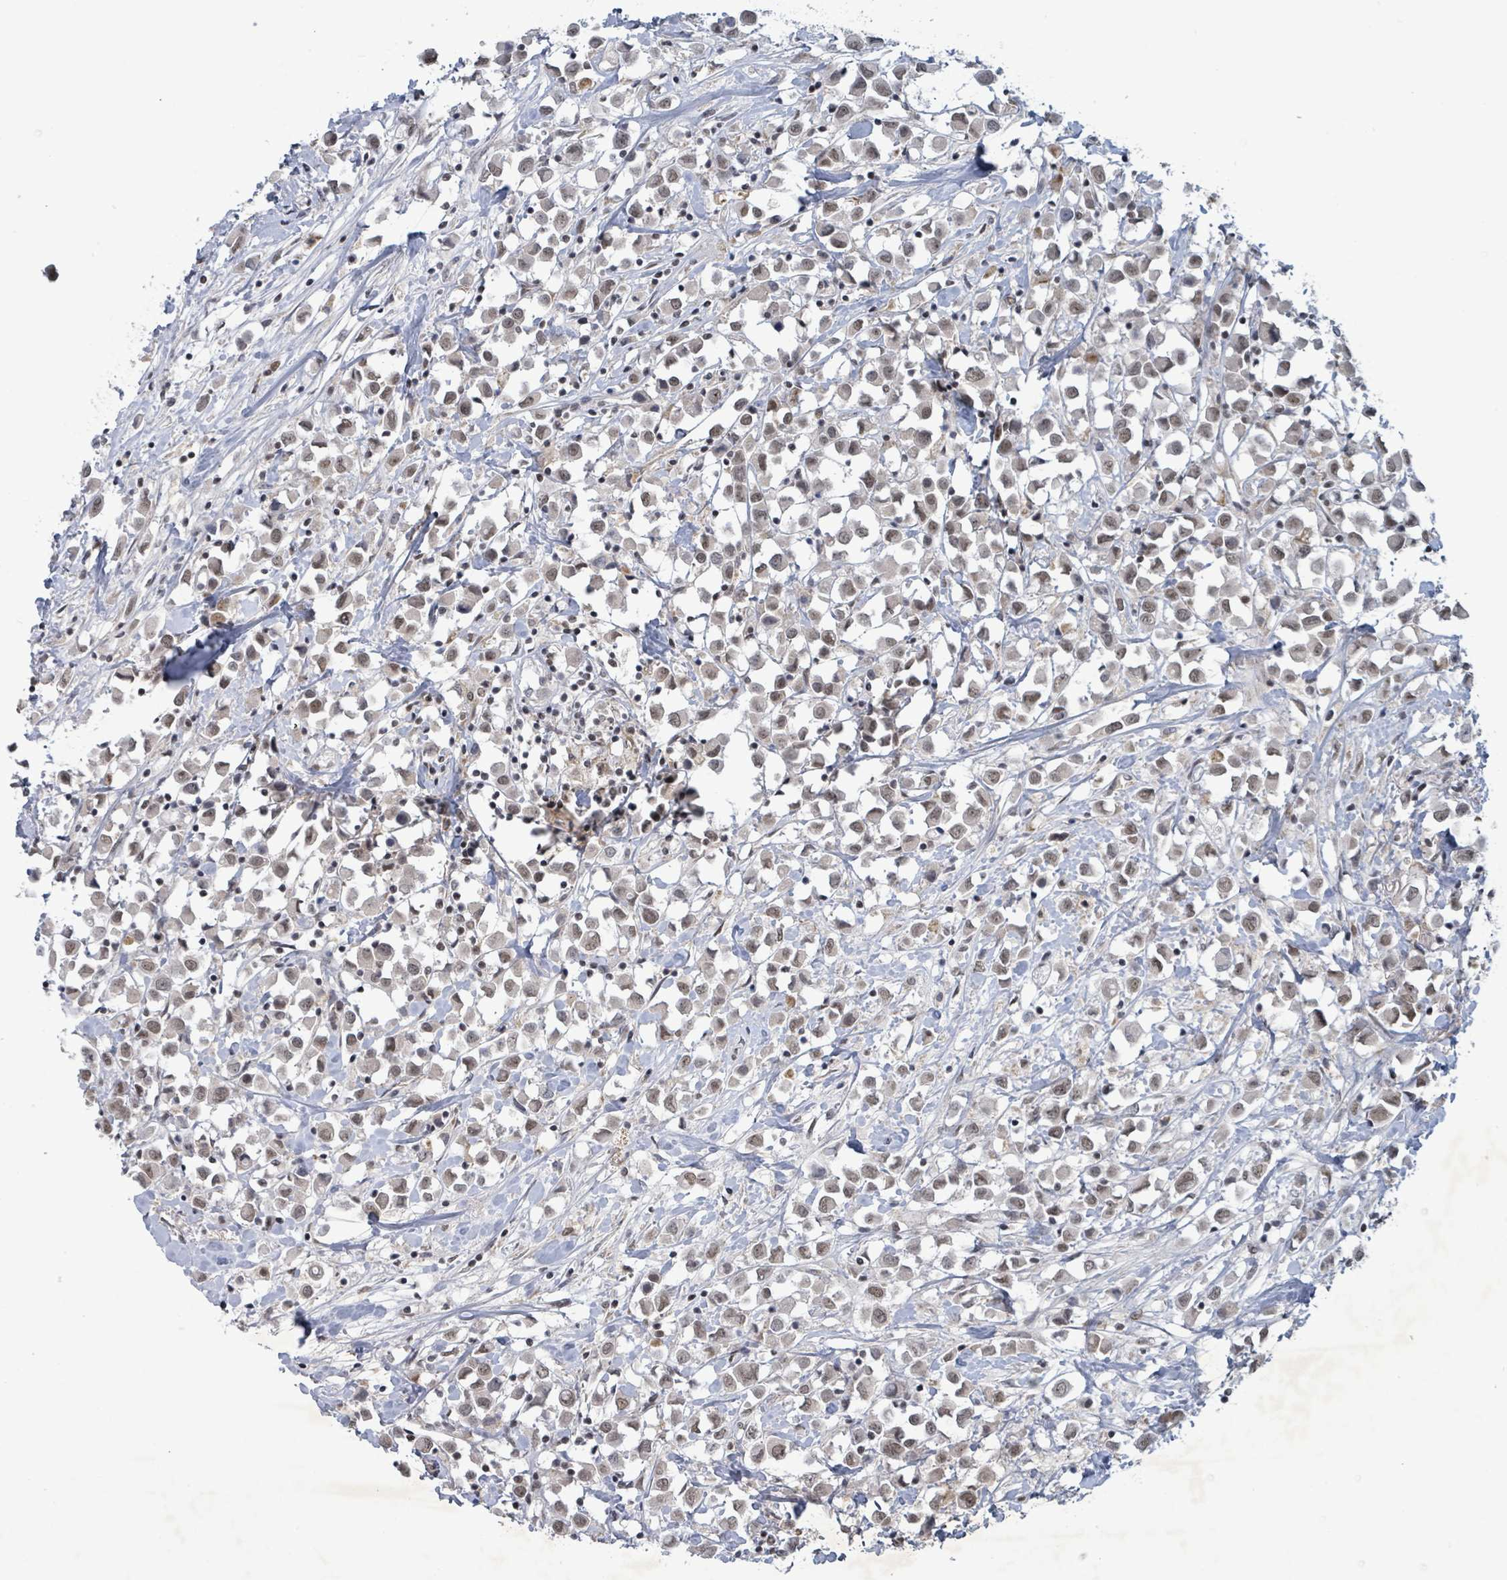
{"staining": {"intensity": "weak", "quantity": ">75%", "location": "nuclear"}, "tissue": "breast cancer", "cell_type": "Tumor cells", "image_type": "cancer", "snomed": [{"axis": "morphology", "description": "Duct carcinoma"}, {"axis": "topography", "description": "Breast"}], "caption": "Human breast invasive ductal carcinoma stained for a protein (brown) reveals weak nuclear positive expression in approximately >75% of tumor cells.", "gene": "BANP", "patient": {"sex": "female", "age": 61}}